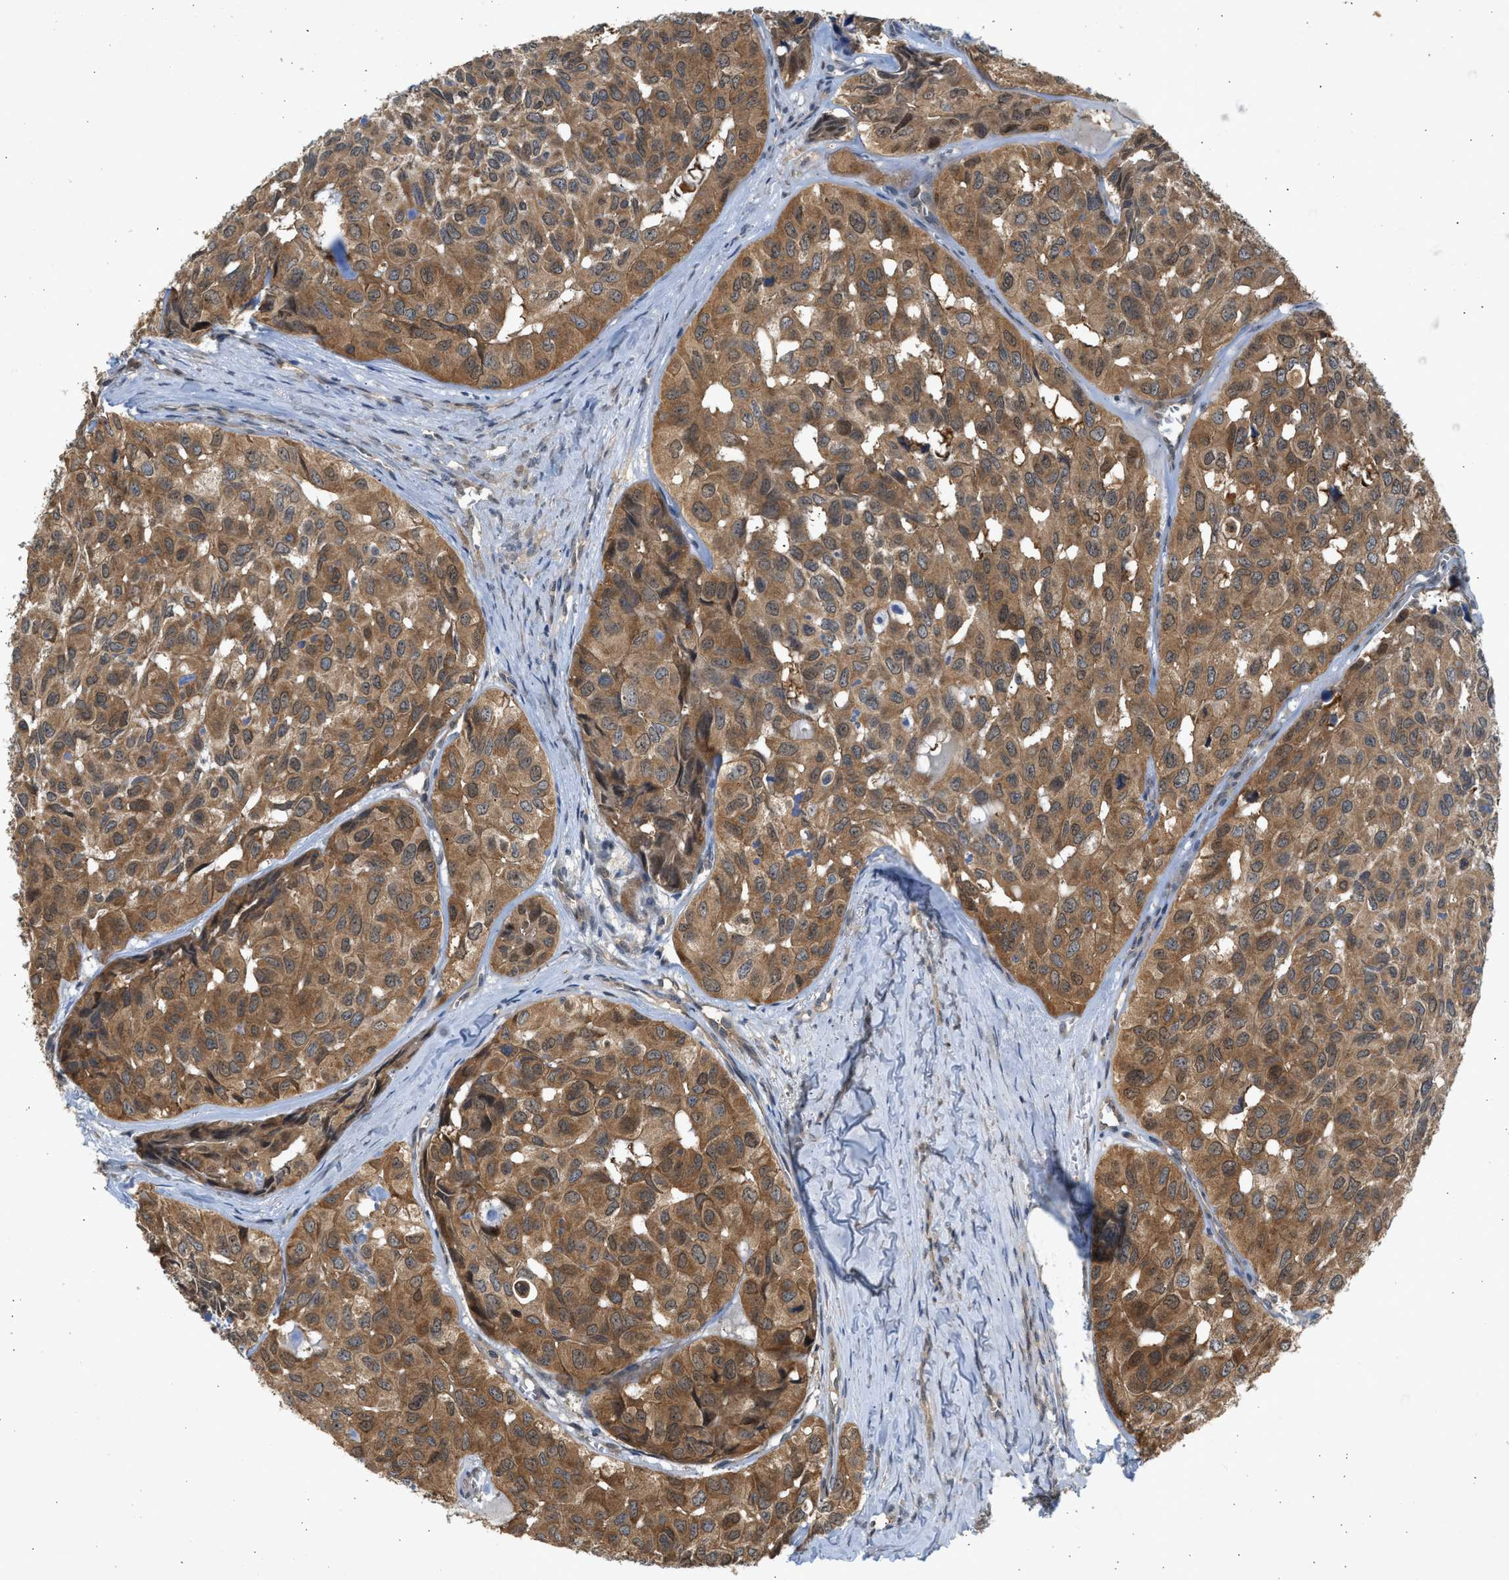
{"staining": {"intensity": "moderate", "quantity": ">75%", "location": "cytoplasmic/membranous"}, "tissue": "head and neck cancer", "cell_type": "Tumor cells", "image_type": "cancer", "snomed": [{"axis": "morphology", "description": "Adenocarcinoma, NOS"}, {"axis": "topography", "description": "Salivary gland, NOS"}, {"axis": "topography", "description": "Head-Neck"}], "caption": "There is medium levels of moderate cytoplasmic/membranous expression in tumor cells of head and neck adenocarcinoma, as demonstrated by immunohistochemical staining (brown color).", "gene": "MAPK7", "patient": {"sex": "female", "age": 76}}